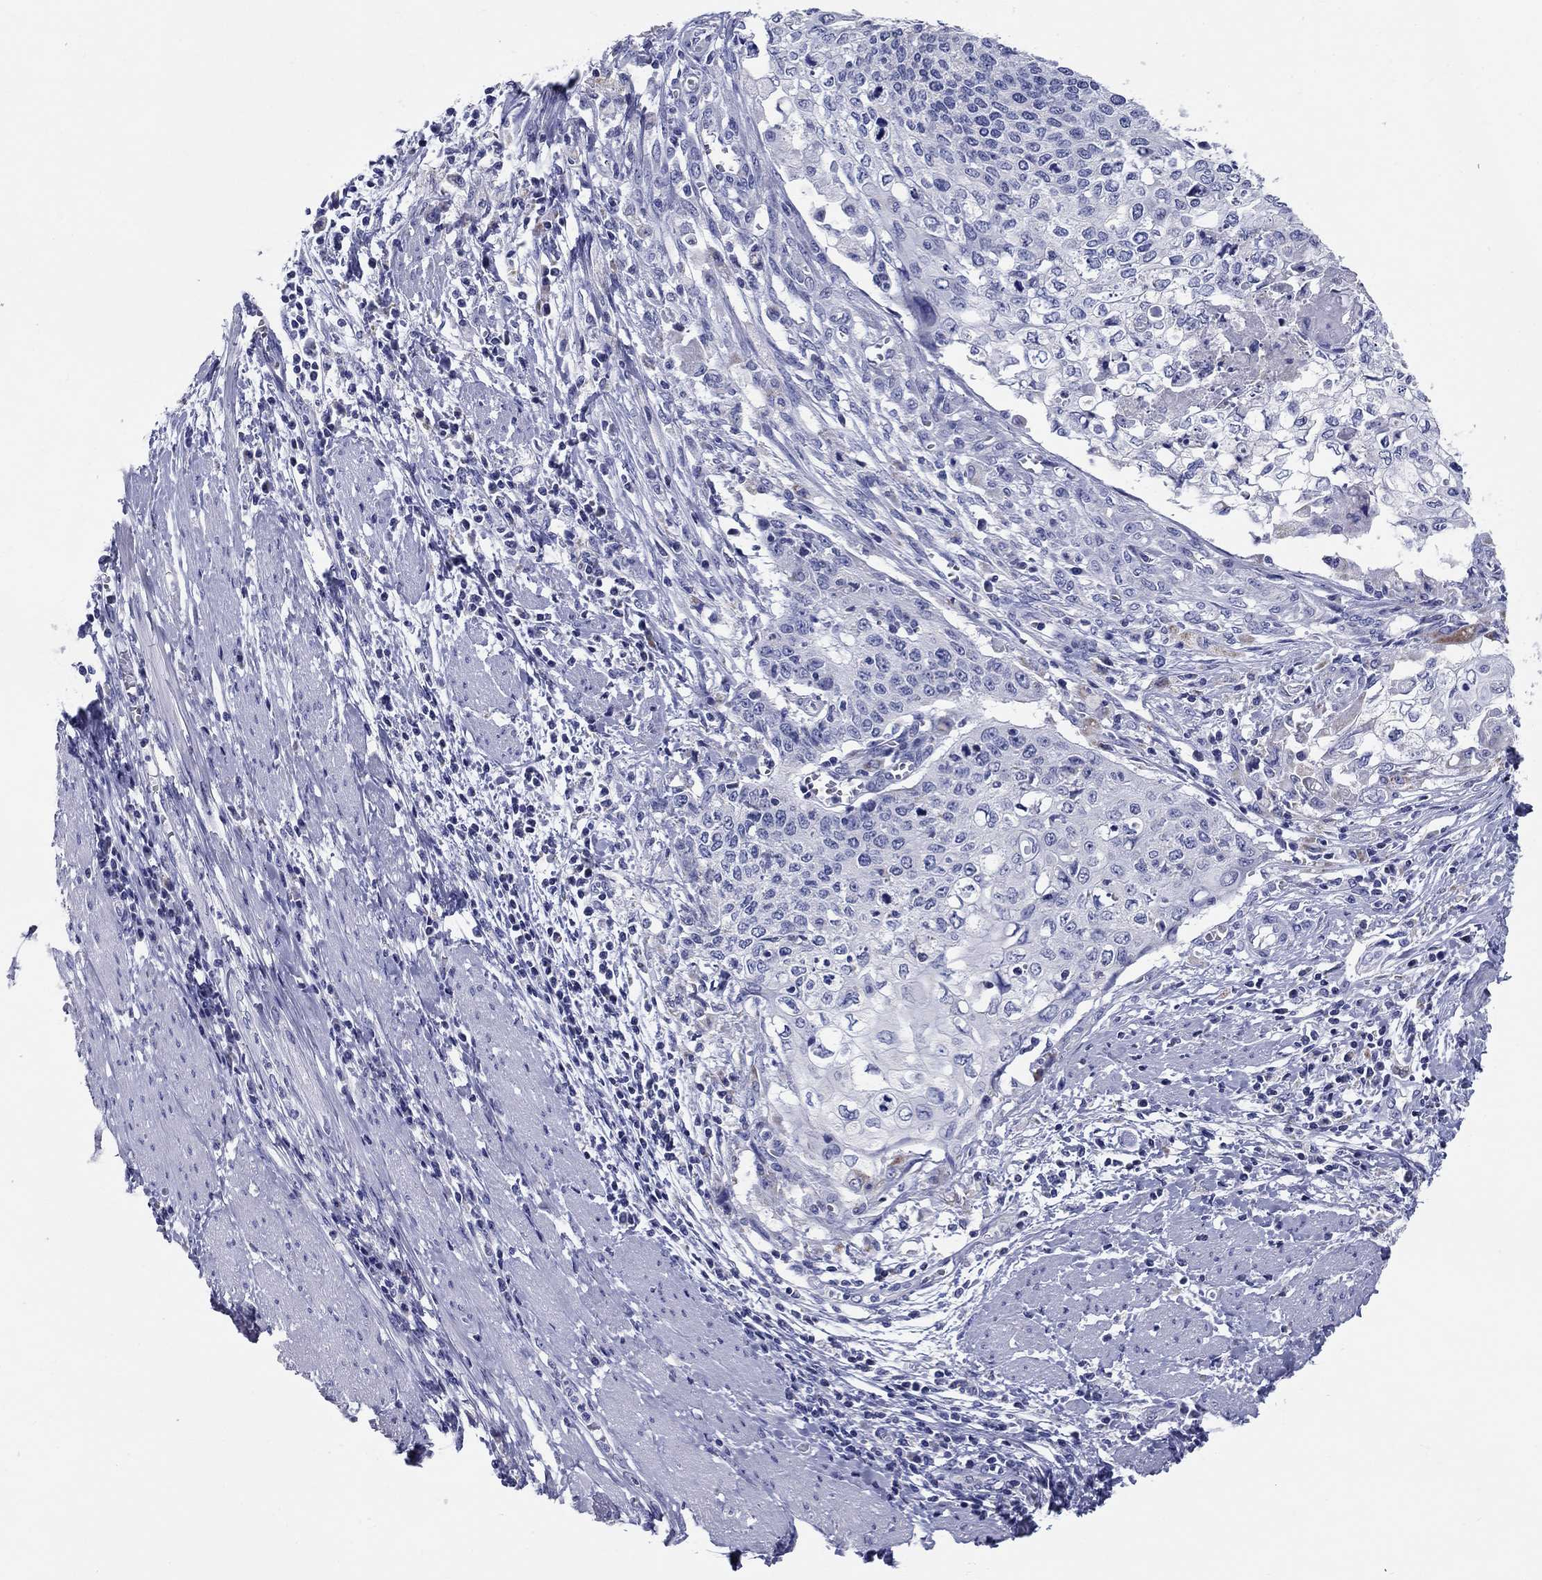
{"staining": {"intensity": "negative", "quantity": "none", "location": "none"}, "tissue": "cervical cancer", "cell_type": "Tumor cells", "image_type": "cancer", "snomed": [{"axis": "morphology", "description": "Squamous cell carcinoma, NOS"}, {"axis": "topography", "description": "Cervix"}], "caption": "Tumor cells are negative for brown protein staining in cervical cancer.", "gene": "UPB1", "patient": {"sex": "female", "age": 39}}